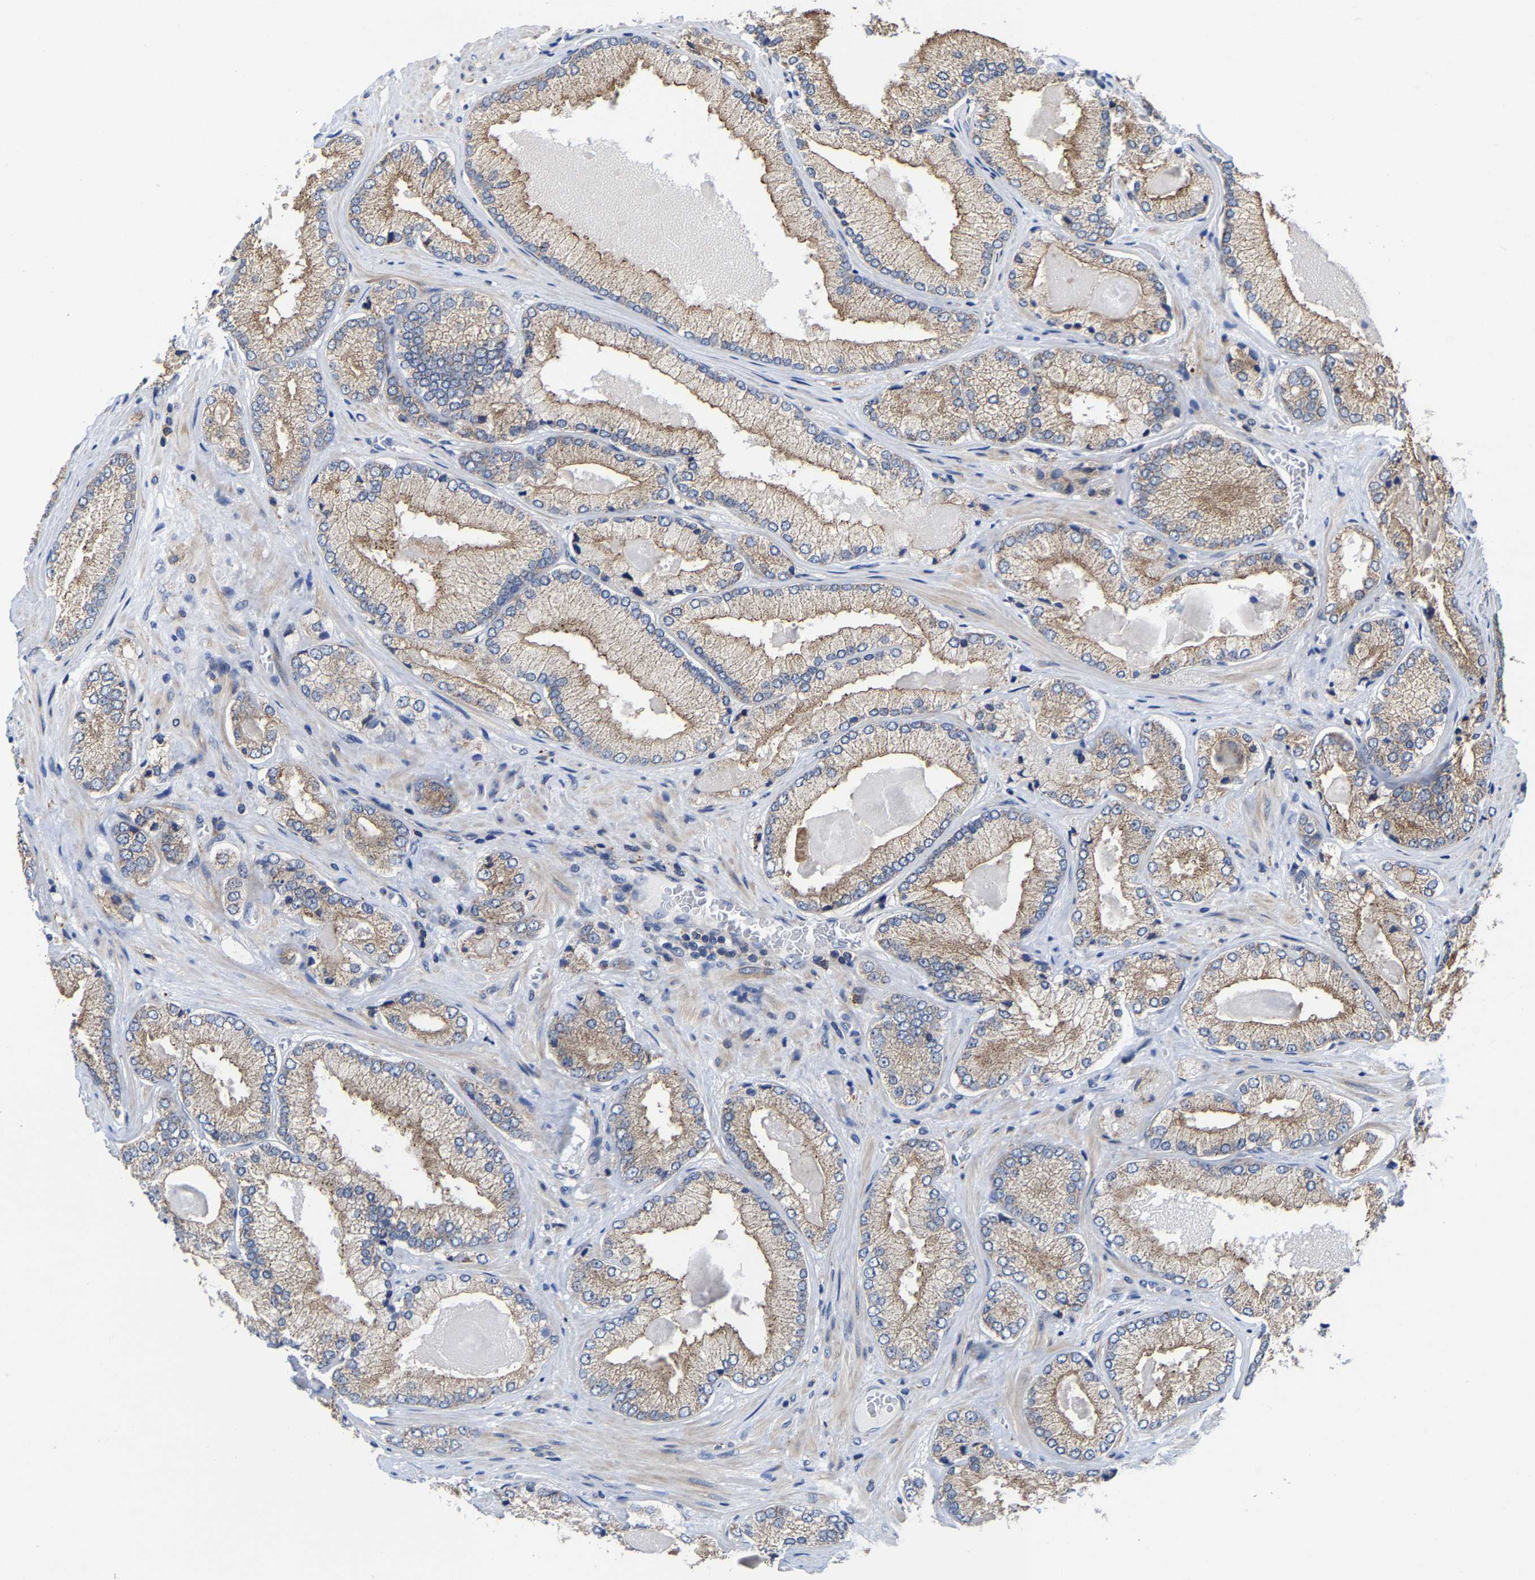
{"staining": {"intensity": "weak", "quantity": ">75%", "location": "cytoplasmic/membranous"}, "tissue": "prostate cancer", "cell_type": "Tumor cells", "image_type": "cancer", "snomed": [{"axis": "morphology", "description": "Adenocarcinoma, Low grade"}, {"axis": "topography", "description": "Prostate"}], "caption": "Prostate cancer was stained to show a protein in brown. There is low levels of weak cytoplasmic/membranous positivity in about >75% of tumor cells.", "gene": "PFKFB3", "patient": {"sex": "male", "age": 65}}